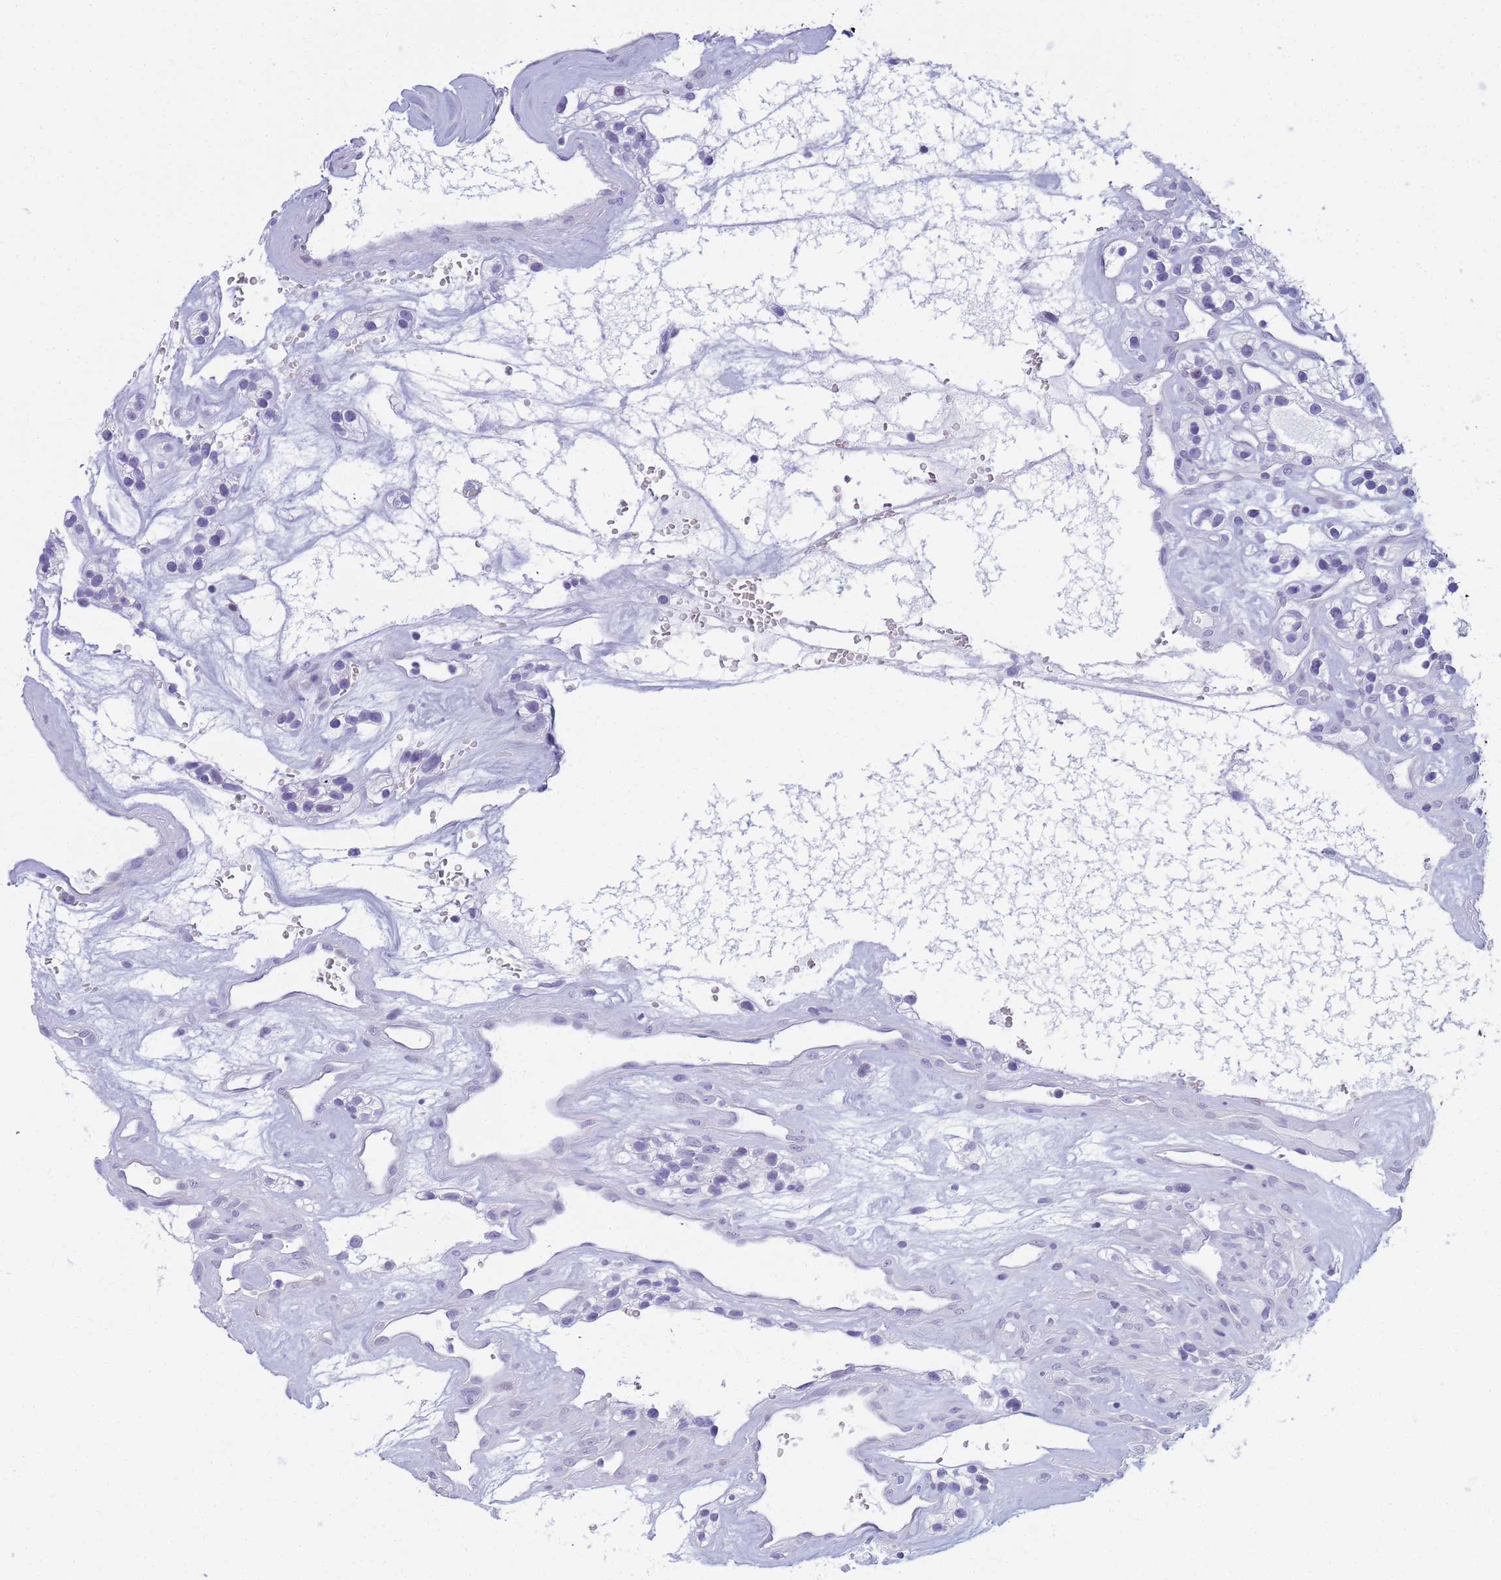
{"staining": {"intensity": "negative", "quantity": "none", "location": "none"}, "tissue": "renal cancer", "cell_type": "Tumor cells", "image_type": "cancer", "snomed": [{"axis": "morphology", "description": "Adenocarcinoma, NOS"}, {"axis": "topography", "description": "Kidney"}], "caption": "The histopathology image reveals no significant expression in tumor cells of adenocarcinoma (renal).", "gene": "SNX20", "patient": {"sex": "female", "age": 57}}